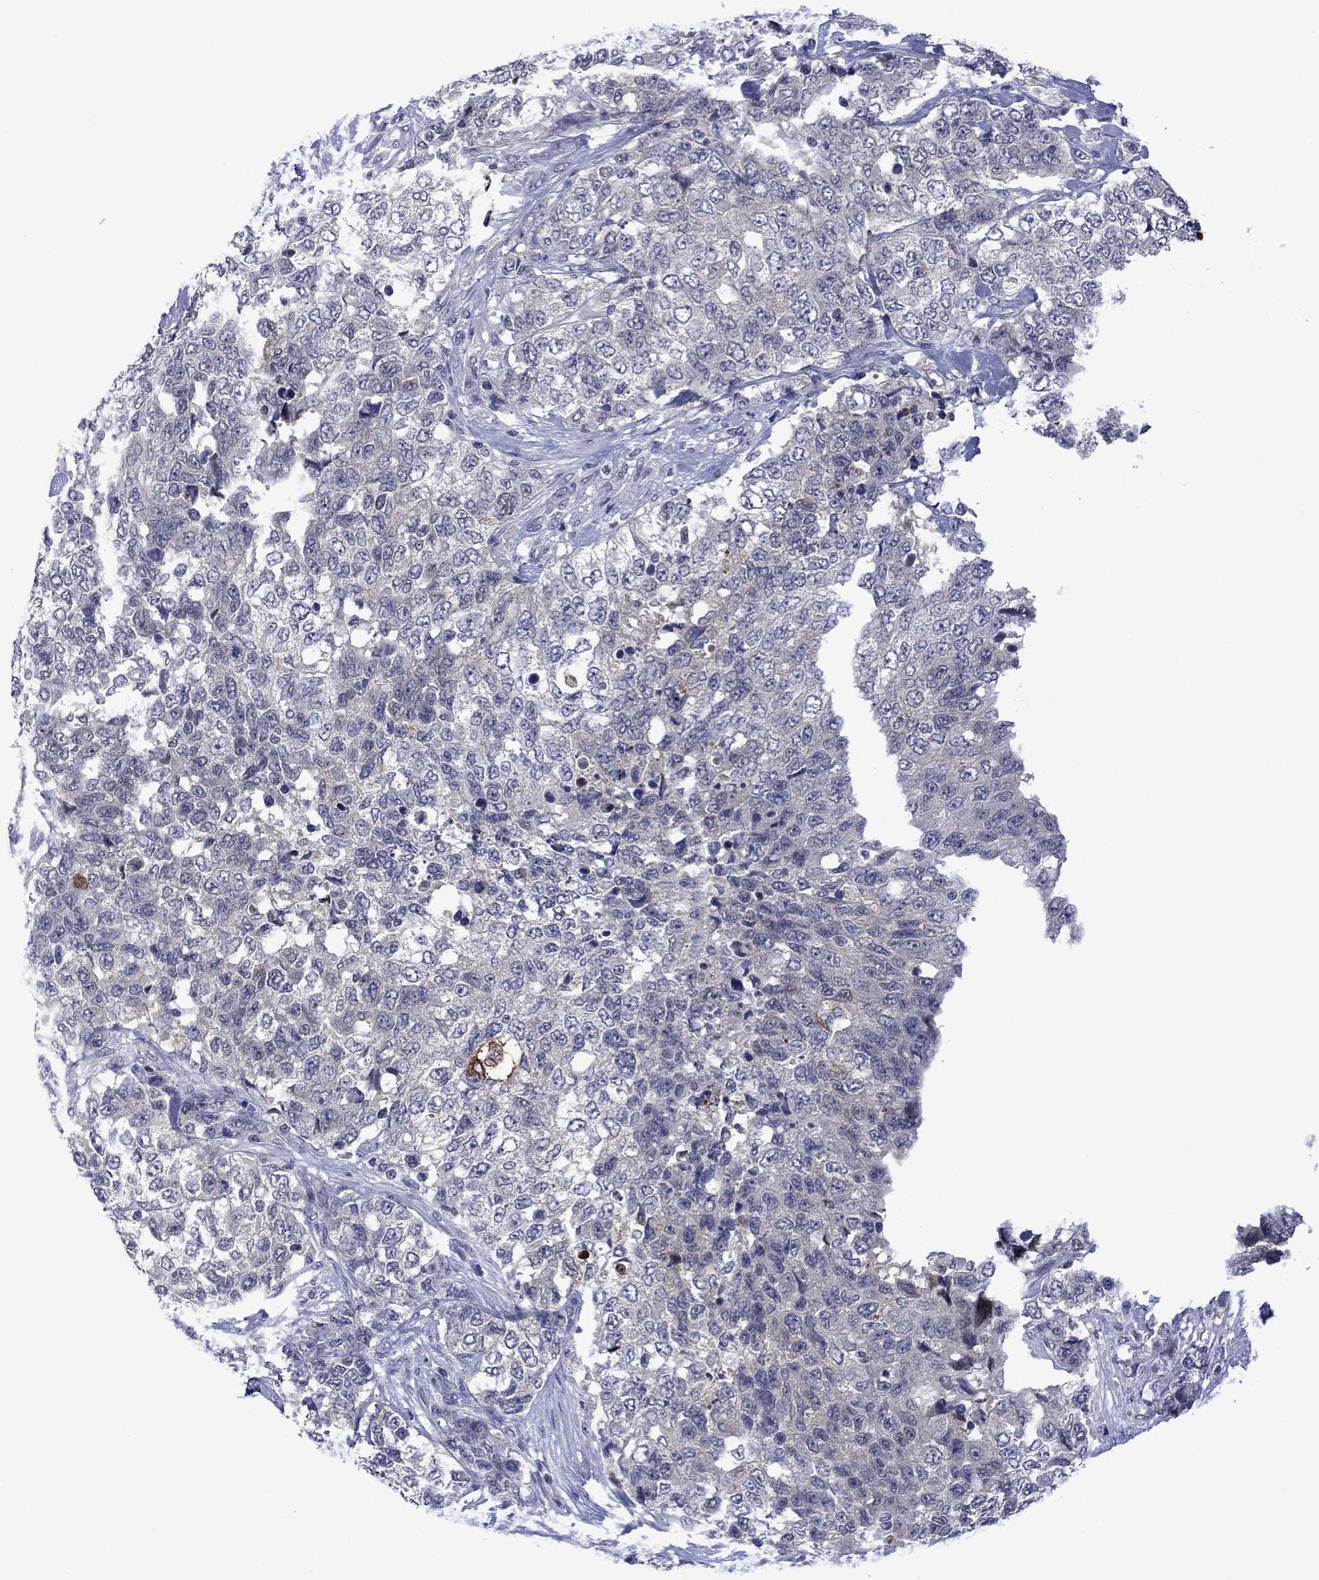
{"staining": {"intensity": "negative", "quantity": "none", "location": "none"}, "tissue": "urothelial cancer", "cell_type": "Tumor cells", "image_type": "cancer", "snomed": [{"axis": "morphology", "description": "Urothelial carcinoma, High grade"}, {"axis": "topography", "description": "Urinary bladder"}], "caption": "IHC of urothelial cancer demonstrates no expression in tumor cells.", "gene": "AGL", "patient": {"sex": "female", "age": 78}}